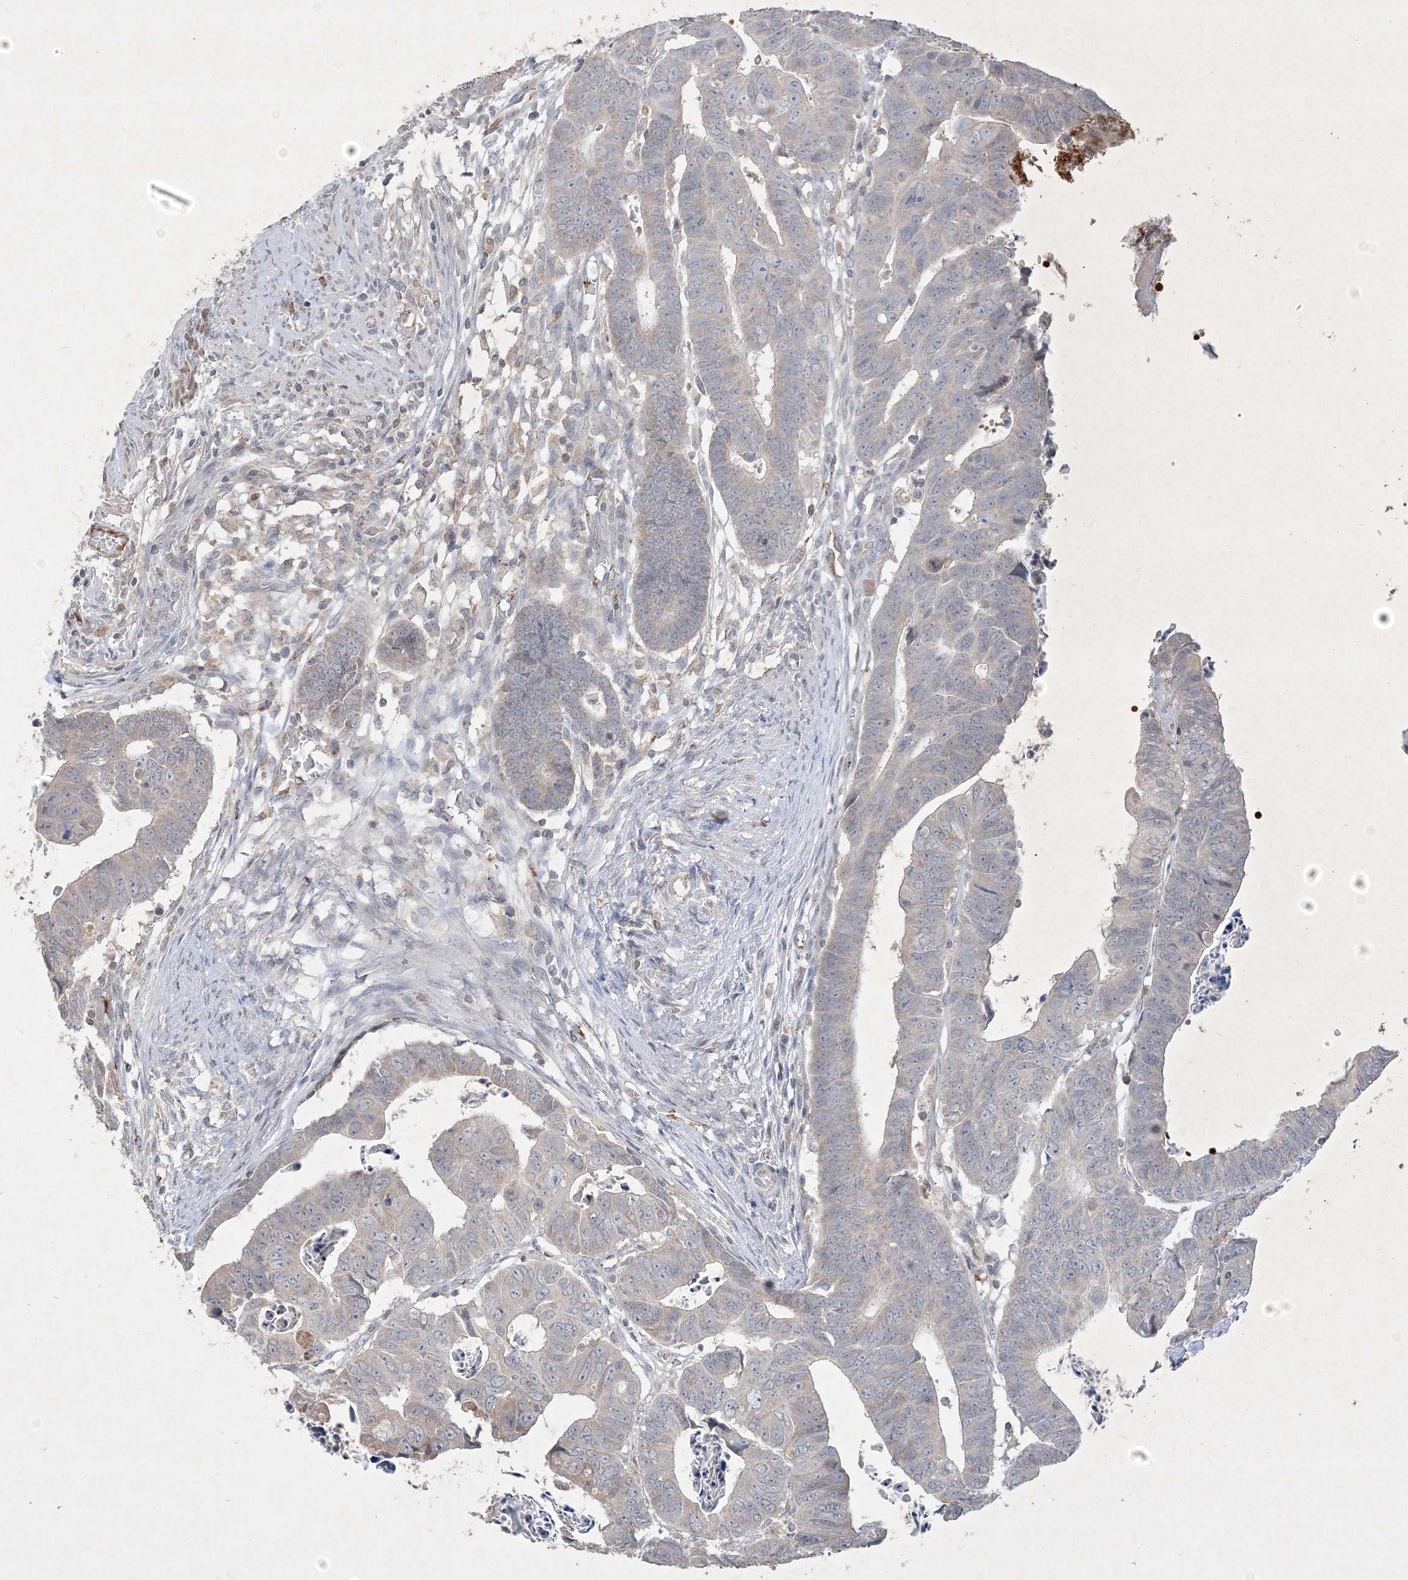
{"staining": {"intensity": "negative", "quantity": "none", "location": "none"}, "tissue": "colorectal cancer", "cell_type": "Tumor cells", "image_type": "cancer", "snomed": [{"axis": "morphology", "description": "Adenocarcinoma, NOS"}, {"axis": "topography", "description": "Rectum"}], "caption": "High magnification brightfield microscopy of colorectal cancer stained with DAB (3,3'-diaminobenzidine) (brown) and counterstained with hematoxylin (blue): tumor cells show no significant staining. The staining is performed using DAB (3,3'-diaminobenzidine) brown chromogen with nuclei counter-stained in using hematoxylin.", "gene": "PRSS36", "patient": {"sex": "female", "age": 65}}